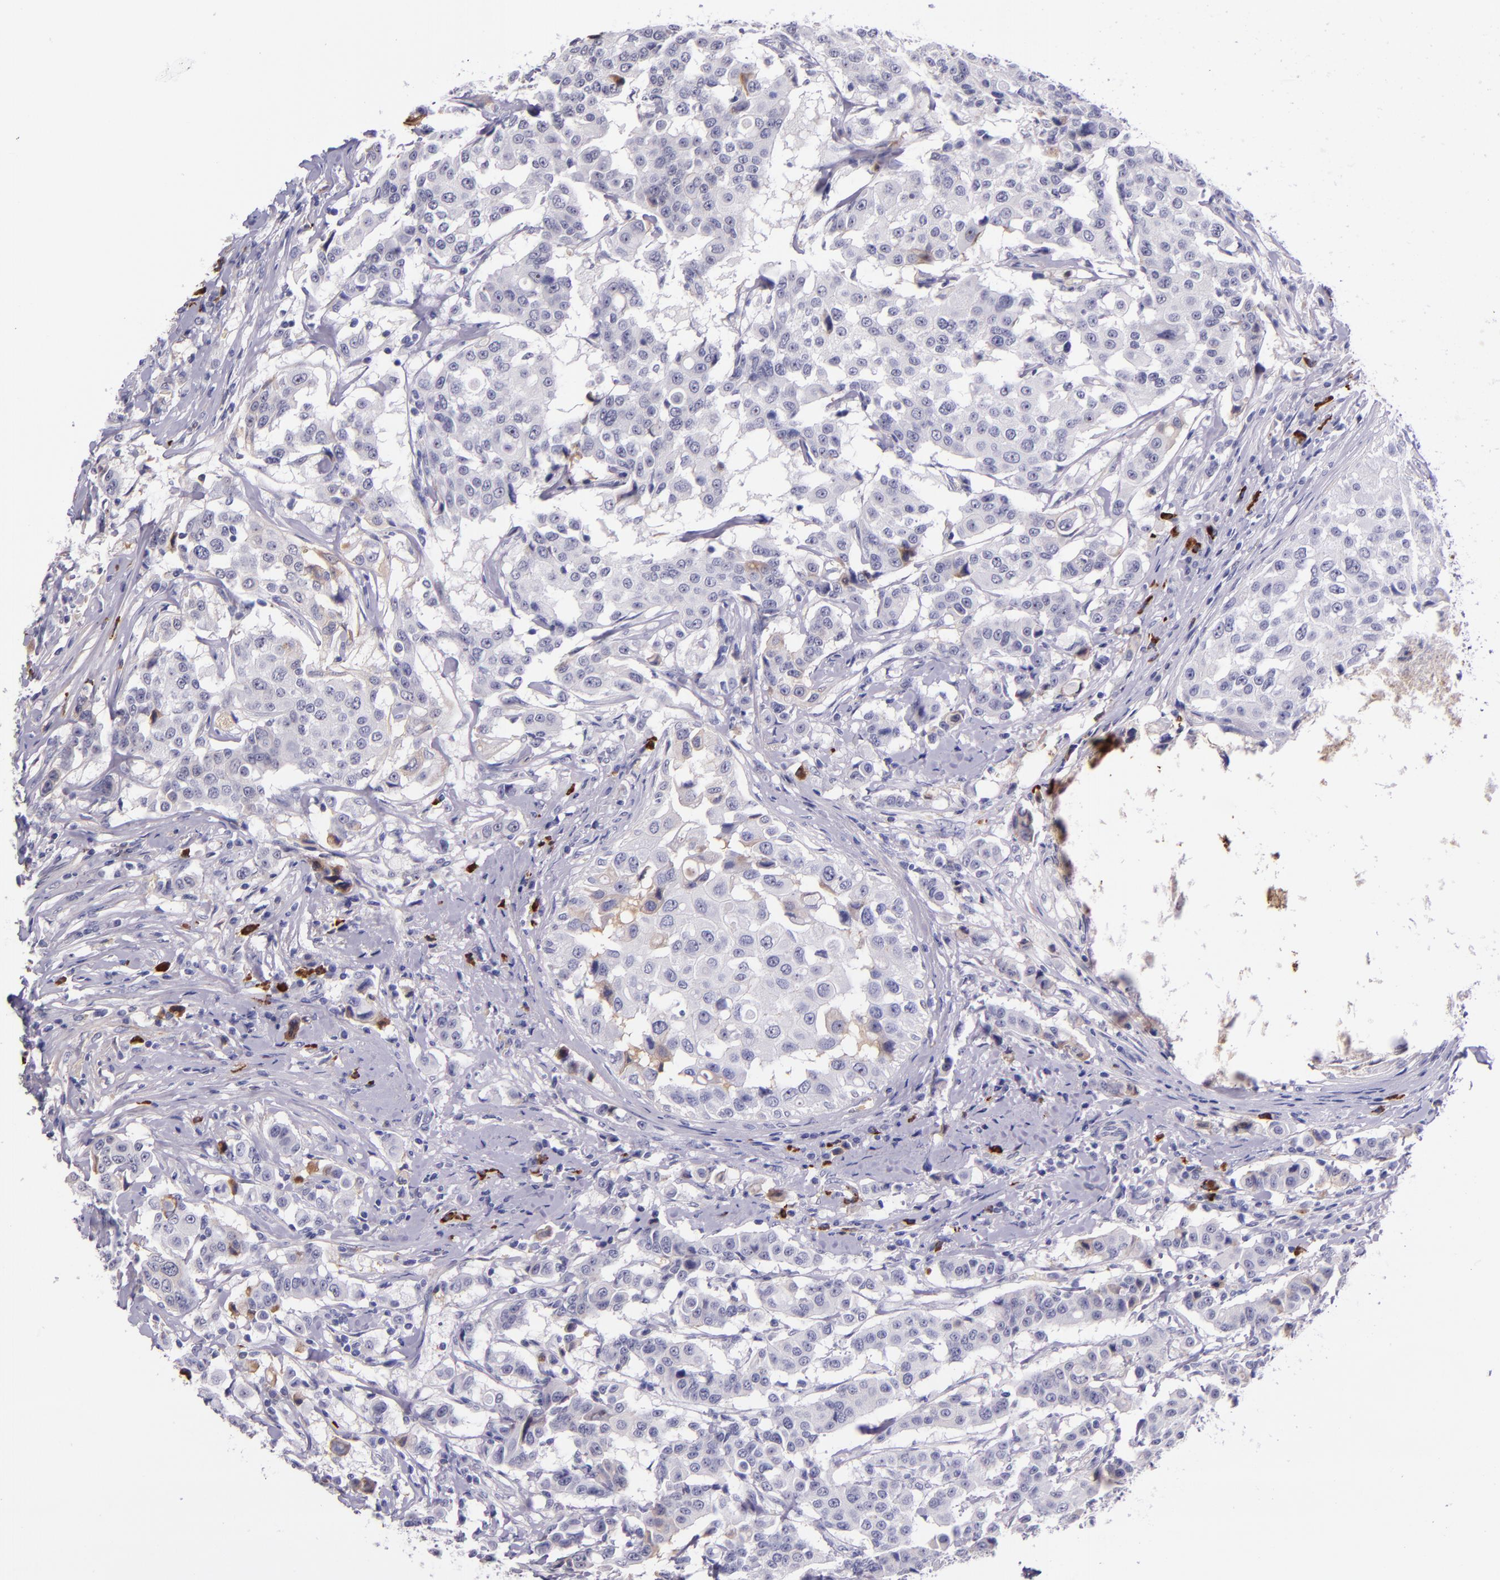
{"staining": {"intensity": "negative", "quantity": "none", "location": "none"}, "tissue": "breast cancer", "cell_type": "Tumor cells", "image_type": "cancer", "snomed": [{"axis": "morphology", "description": "Duct carcinoma"}, {"axis": "topography", "description": "Breast"}], "caption": "High magnification brightfield microscopy of infiltrating ductal carcinoma (breast) stained with DAB (3,3'-diaminobenzidine) (brown) and counterstained with hematoxylin (blue): tumor cells show no significant staining. (Brightfield microscopy of DAB immunohistochemistry (IHC) at high magnification).", "gene": "KNG1", "patient": {"sex": "female", "age": 27}}